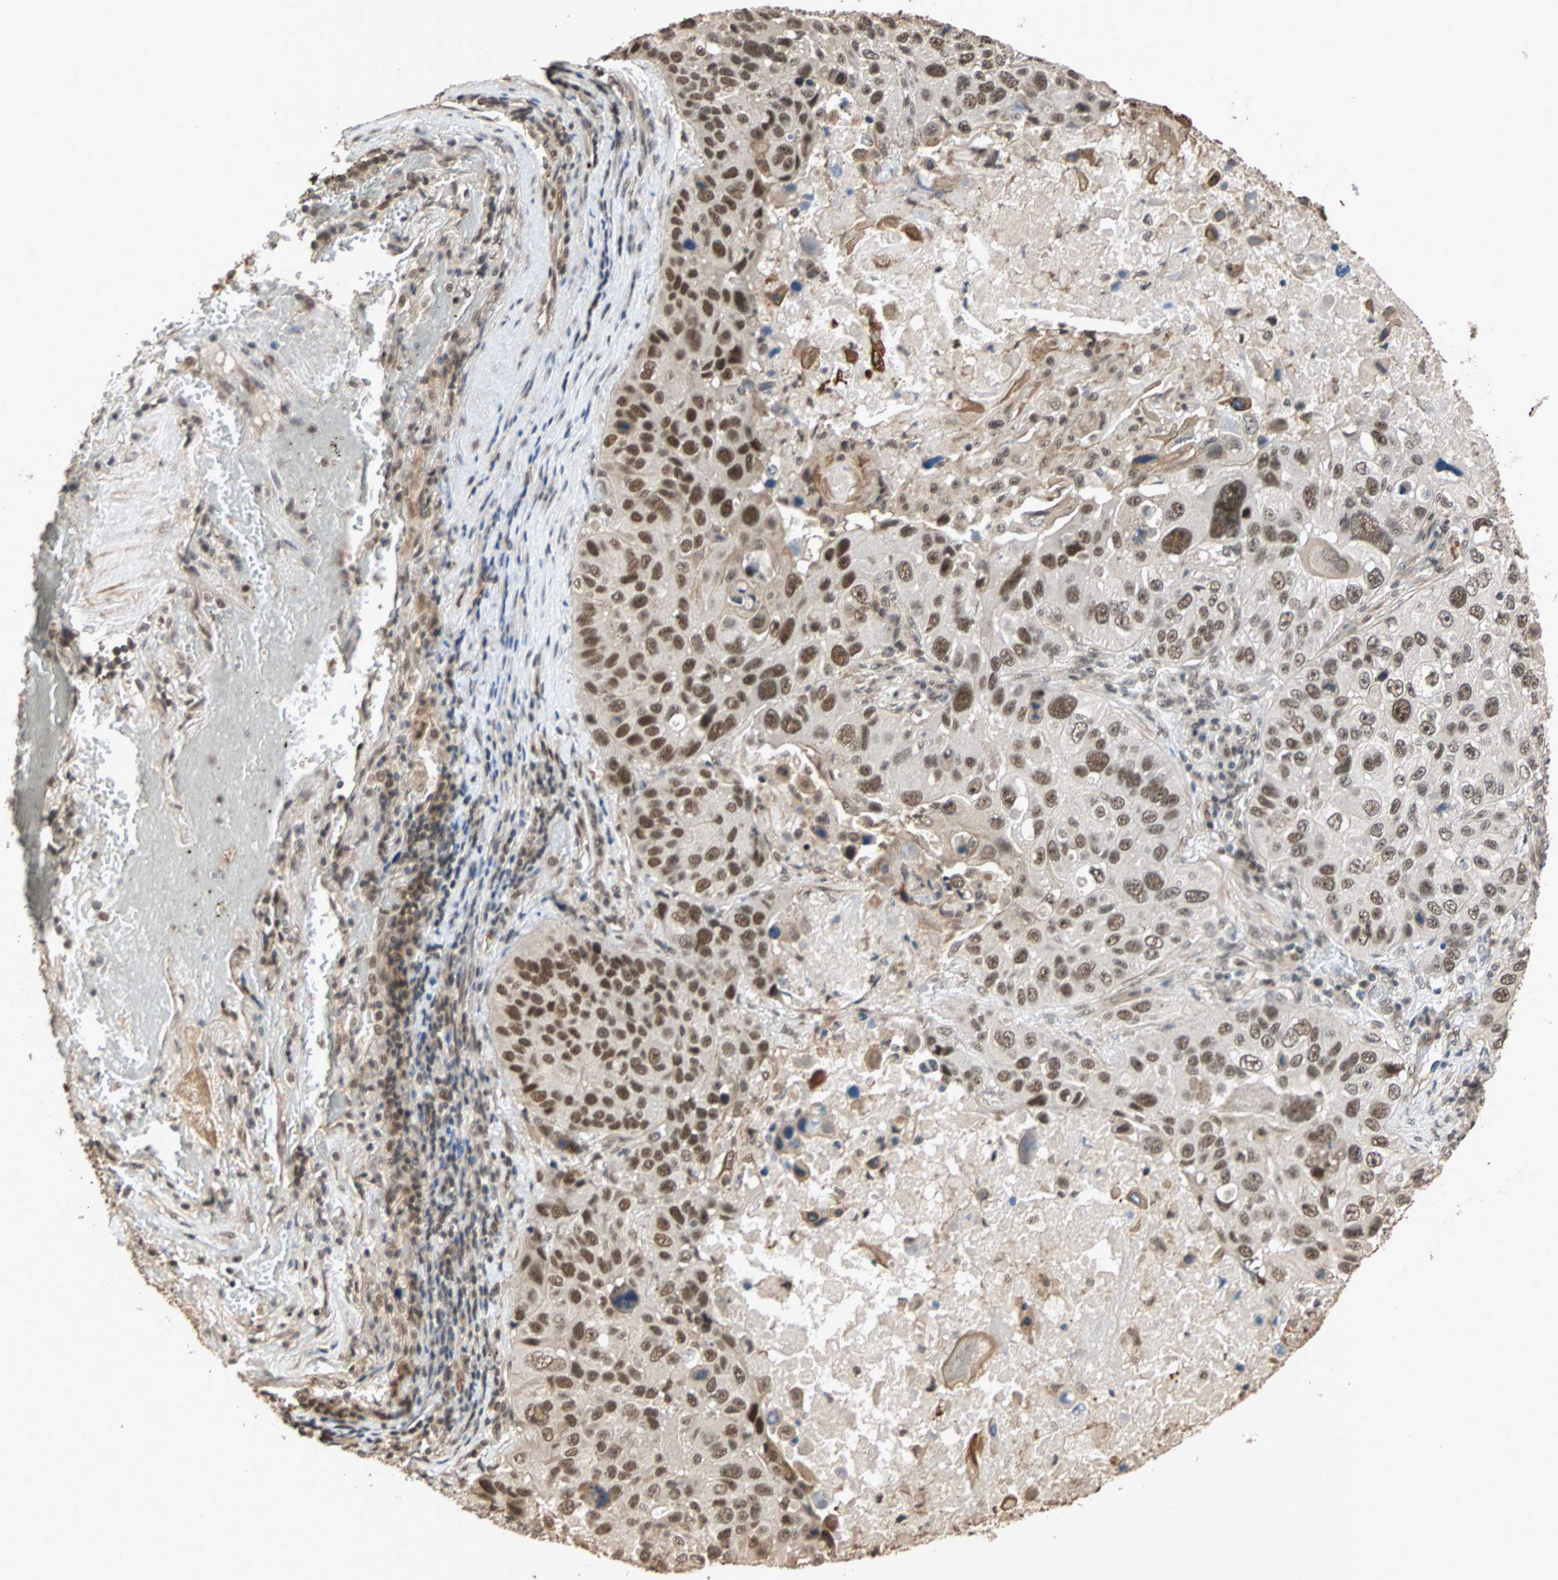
{"staining": {"intensity": "moderate", "quantity": ">75%", "location": "nuclear"}, "tissue": "lung cancer", "cell_type": "Tumor cells", "image_type": "cancer", "snomed": [{"axis": "morphology", "description": "Squamous cell carcinoma, NOS"}, {"axis": "topography", "description": "Lung"}], "caption": "Immunohistochemistry of lung squamous cell carcinoma exhibits medium levels of moderate nuclear expression in about >75% of tumor cells.", "gene": "CDC5L", "patient": {"sex": "male", "age": 57}}